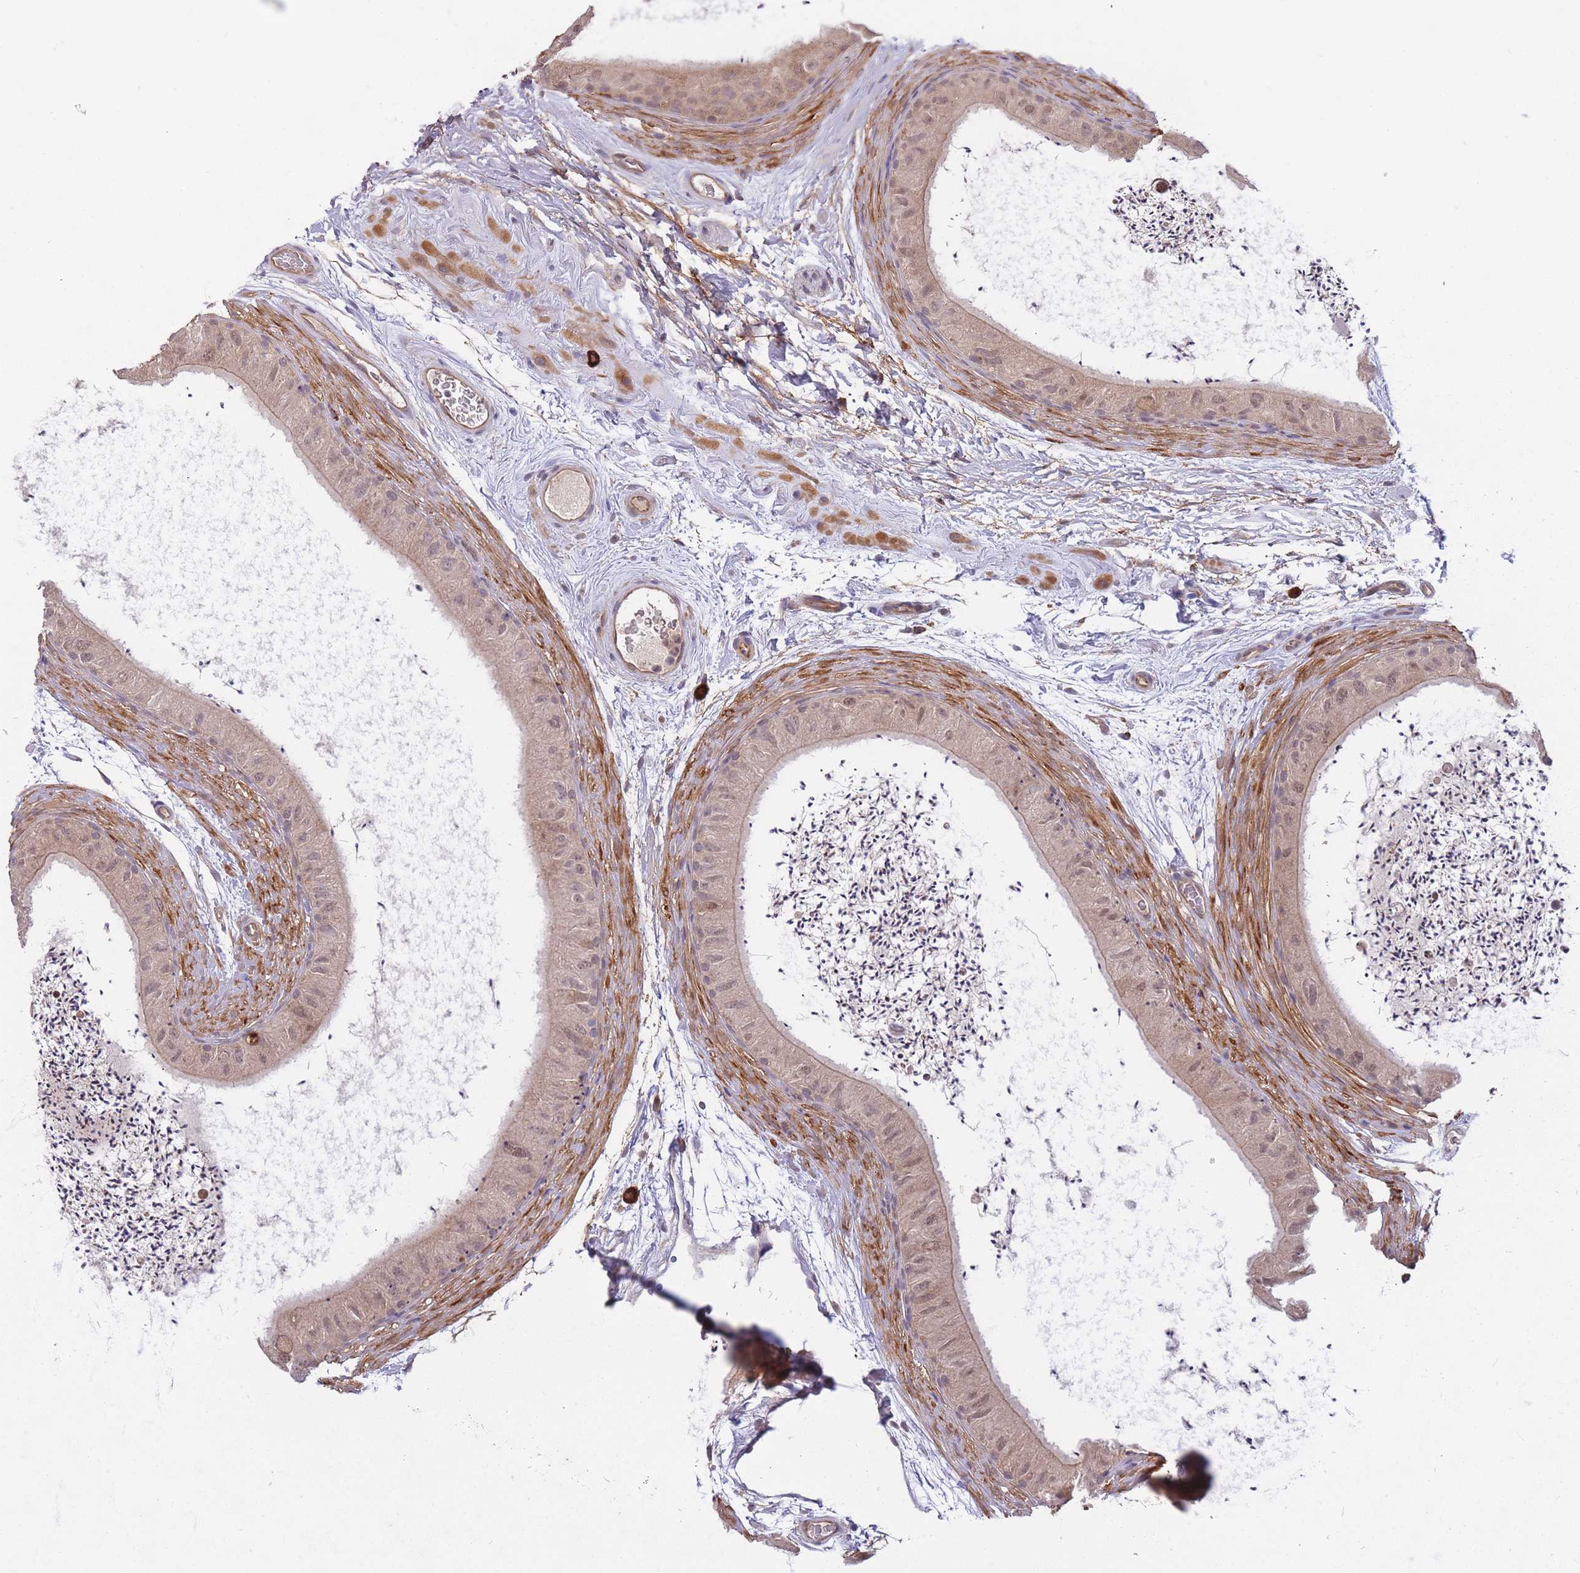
{"staining": {"intensity": "weak", "quantity": ">75%", "location": "cytoplasmic/membranous,nuclear"}, "tissue": "epididymis", "cell_type": "Glandular cells", "image_type": "normal", "snomed": [{"axis": "morphology", "description": "Normal tissue, NOS"}, {"axis": "topography", "description": "Epididymis"}], "caption": "Immunohistochemistry (IHC) histopathology image of benign epididymis: epididymis stained using immunohistochemistry (IHC) shows low levels of weak protein expression localized specifically in the cytoplasmic/membranous,nuclear of glandular cells, appearing as a cytoplasmic/membranous,nuclear brown color.", "gene": "SMC6", "patient": {"sex": "male", "age": 50}}